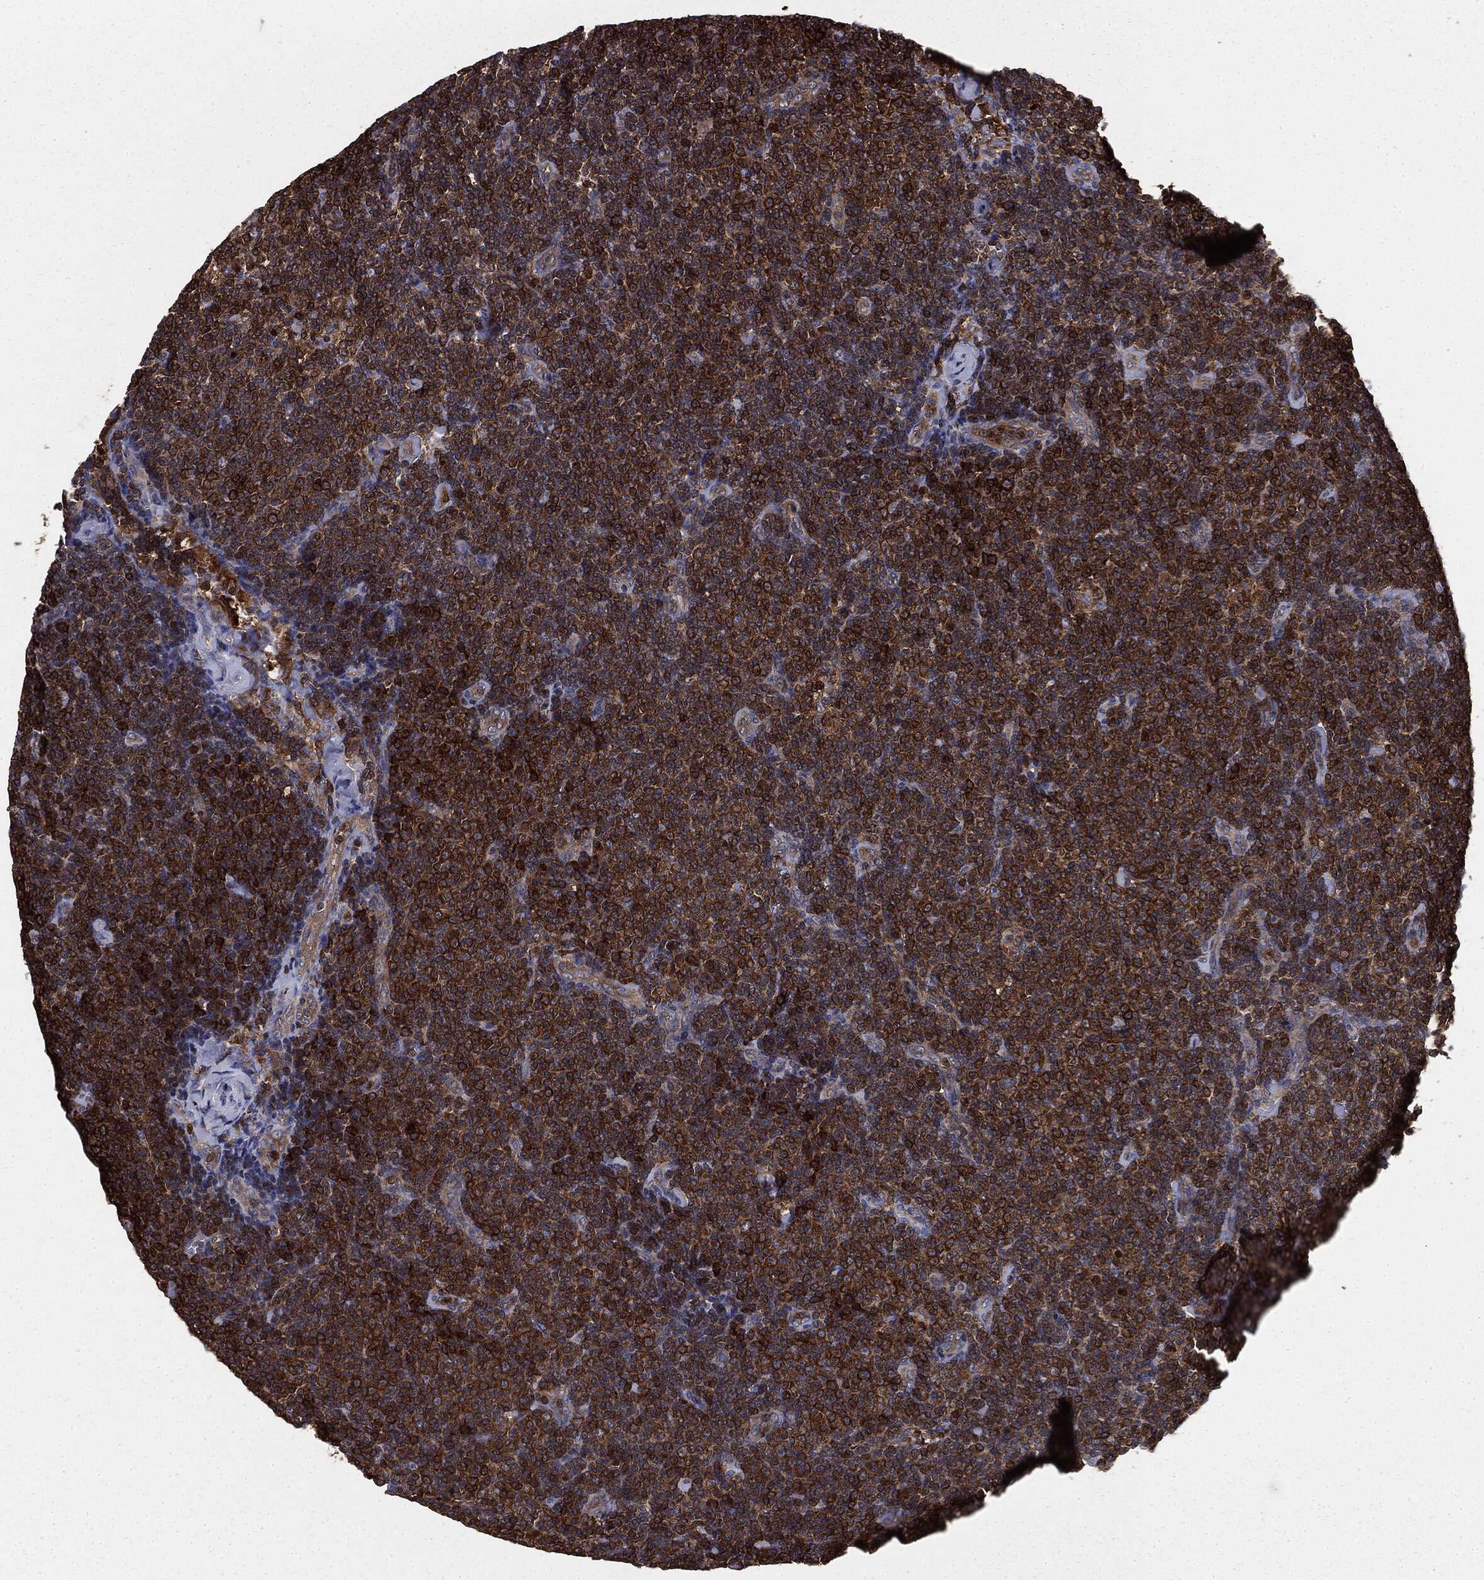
{"staining": {"intensity": "strong", "quantity": ">75%", "location": "cytoplasmic/membranous"}, "tissue": "lymphoma", "cell_type": "Tumor cells", "image_type": "cancer", "snomed": [{"axis": "morphology", "description": "Malignant lymphoma, non-Hodgkin's type, Low grade"}, {"axis": "topography", "description": "Lymph node"}], "caption": "Tumor cells exhibit high levels of strong cytoplasmic/membranous positivity in approximately >75% of cells in malignant lymphoma, non-Hodgkin's type (low-grade).", "gene": "GNB5", "patient": {"sex": "male", "age": 81}}